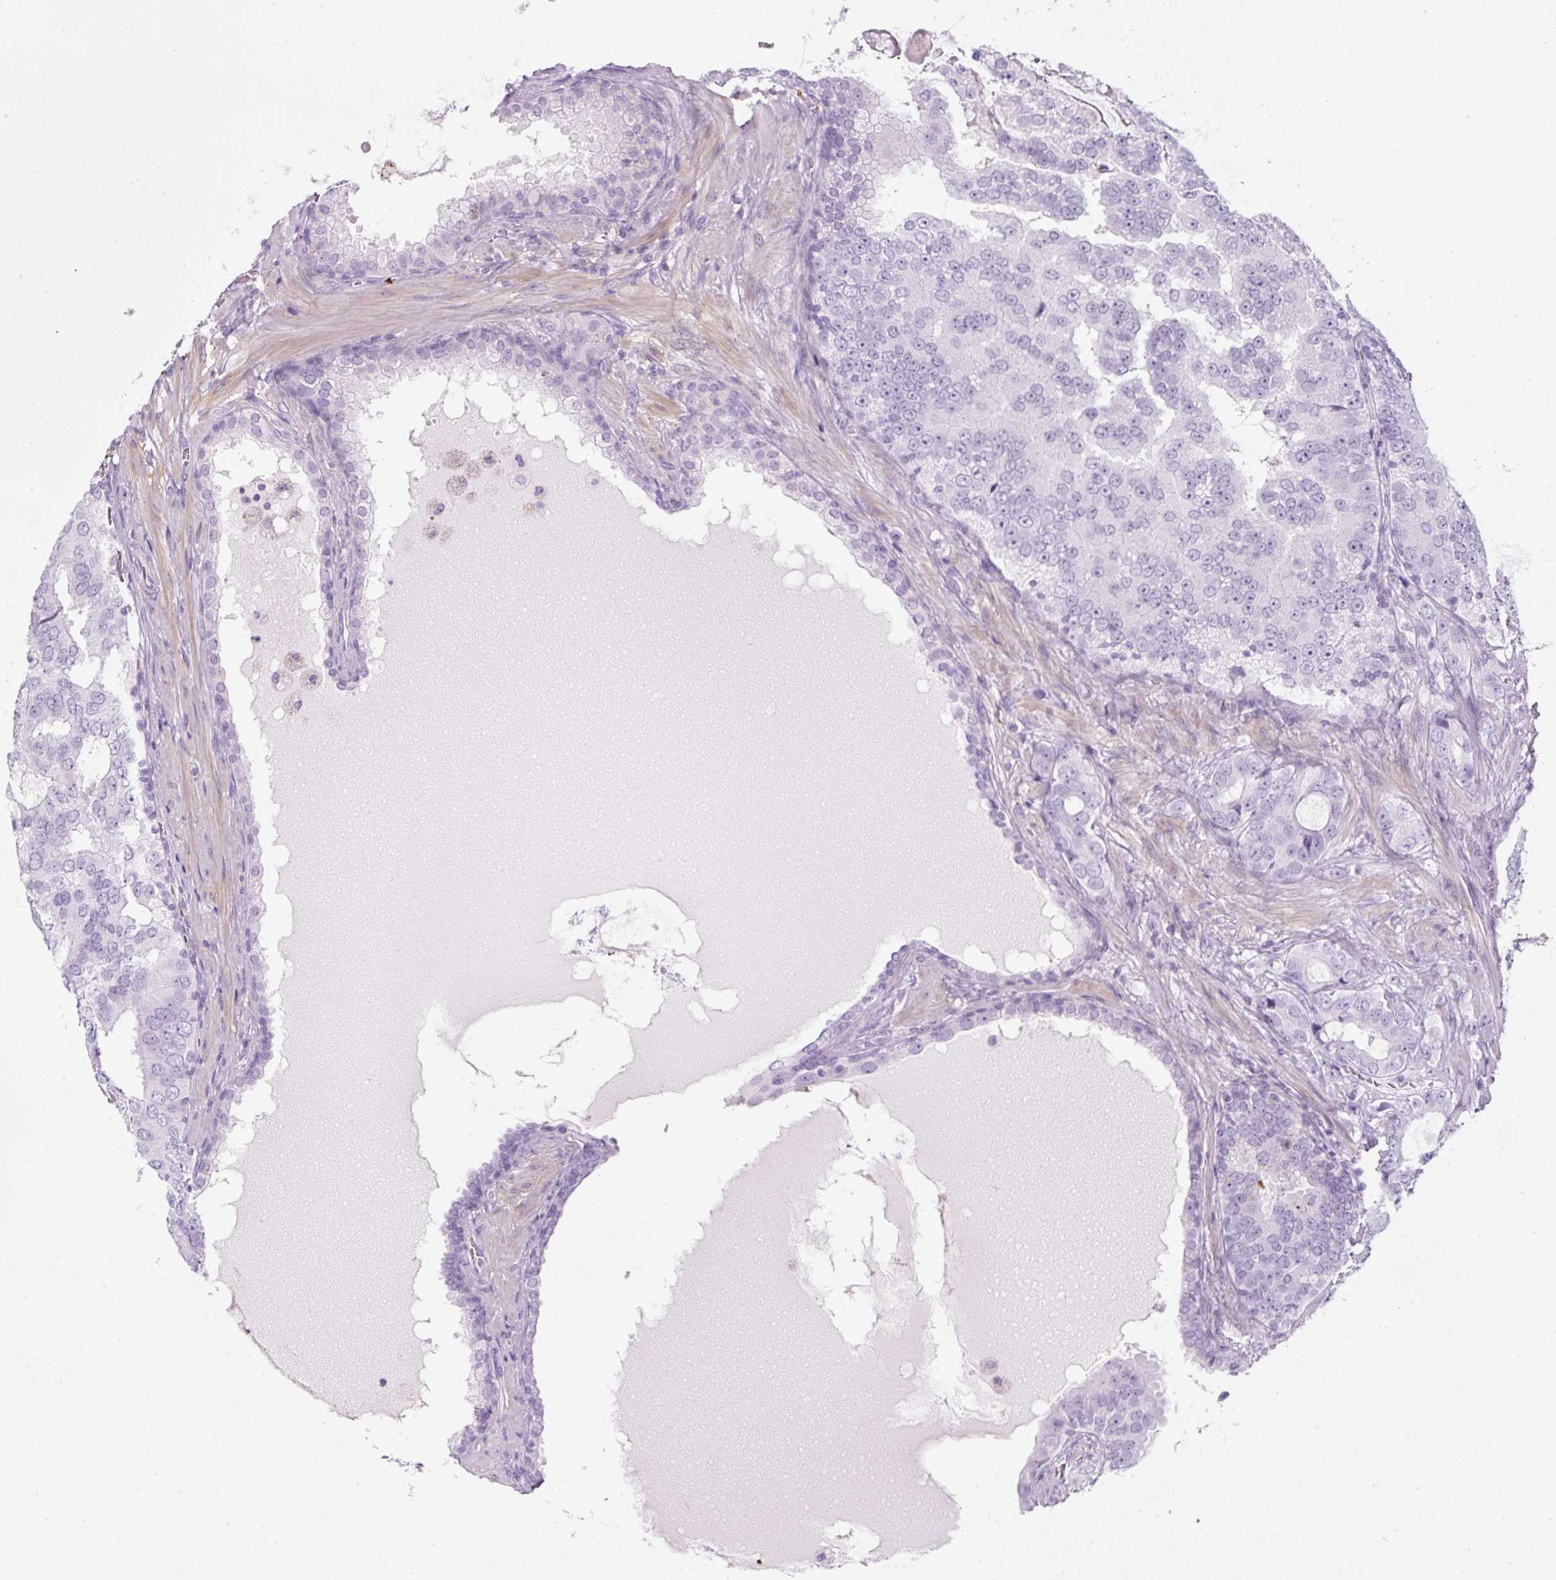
{"staining": {"intensity": "negative", "quantity": "none", "location": "none"}, "tissue": "prostate cancer", "cell_type": "Tumor cells", "image_type": "cancer", "snomed": [{"axis": "morphology", "description": "Adenocarcinoma, High grade"}, {"axis": "topography", "description": "Prostate"}], "caption": "Immunohistochemical staining of human prostate cancer (adenocarcinoma (high-grade)) displays no significant staining in tumor cells.", "gene": "PF4V1", "patient": {"sex": "male", "age": 55}}